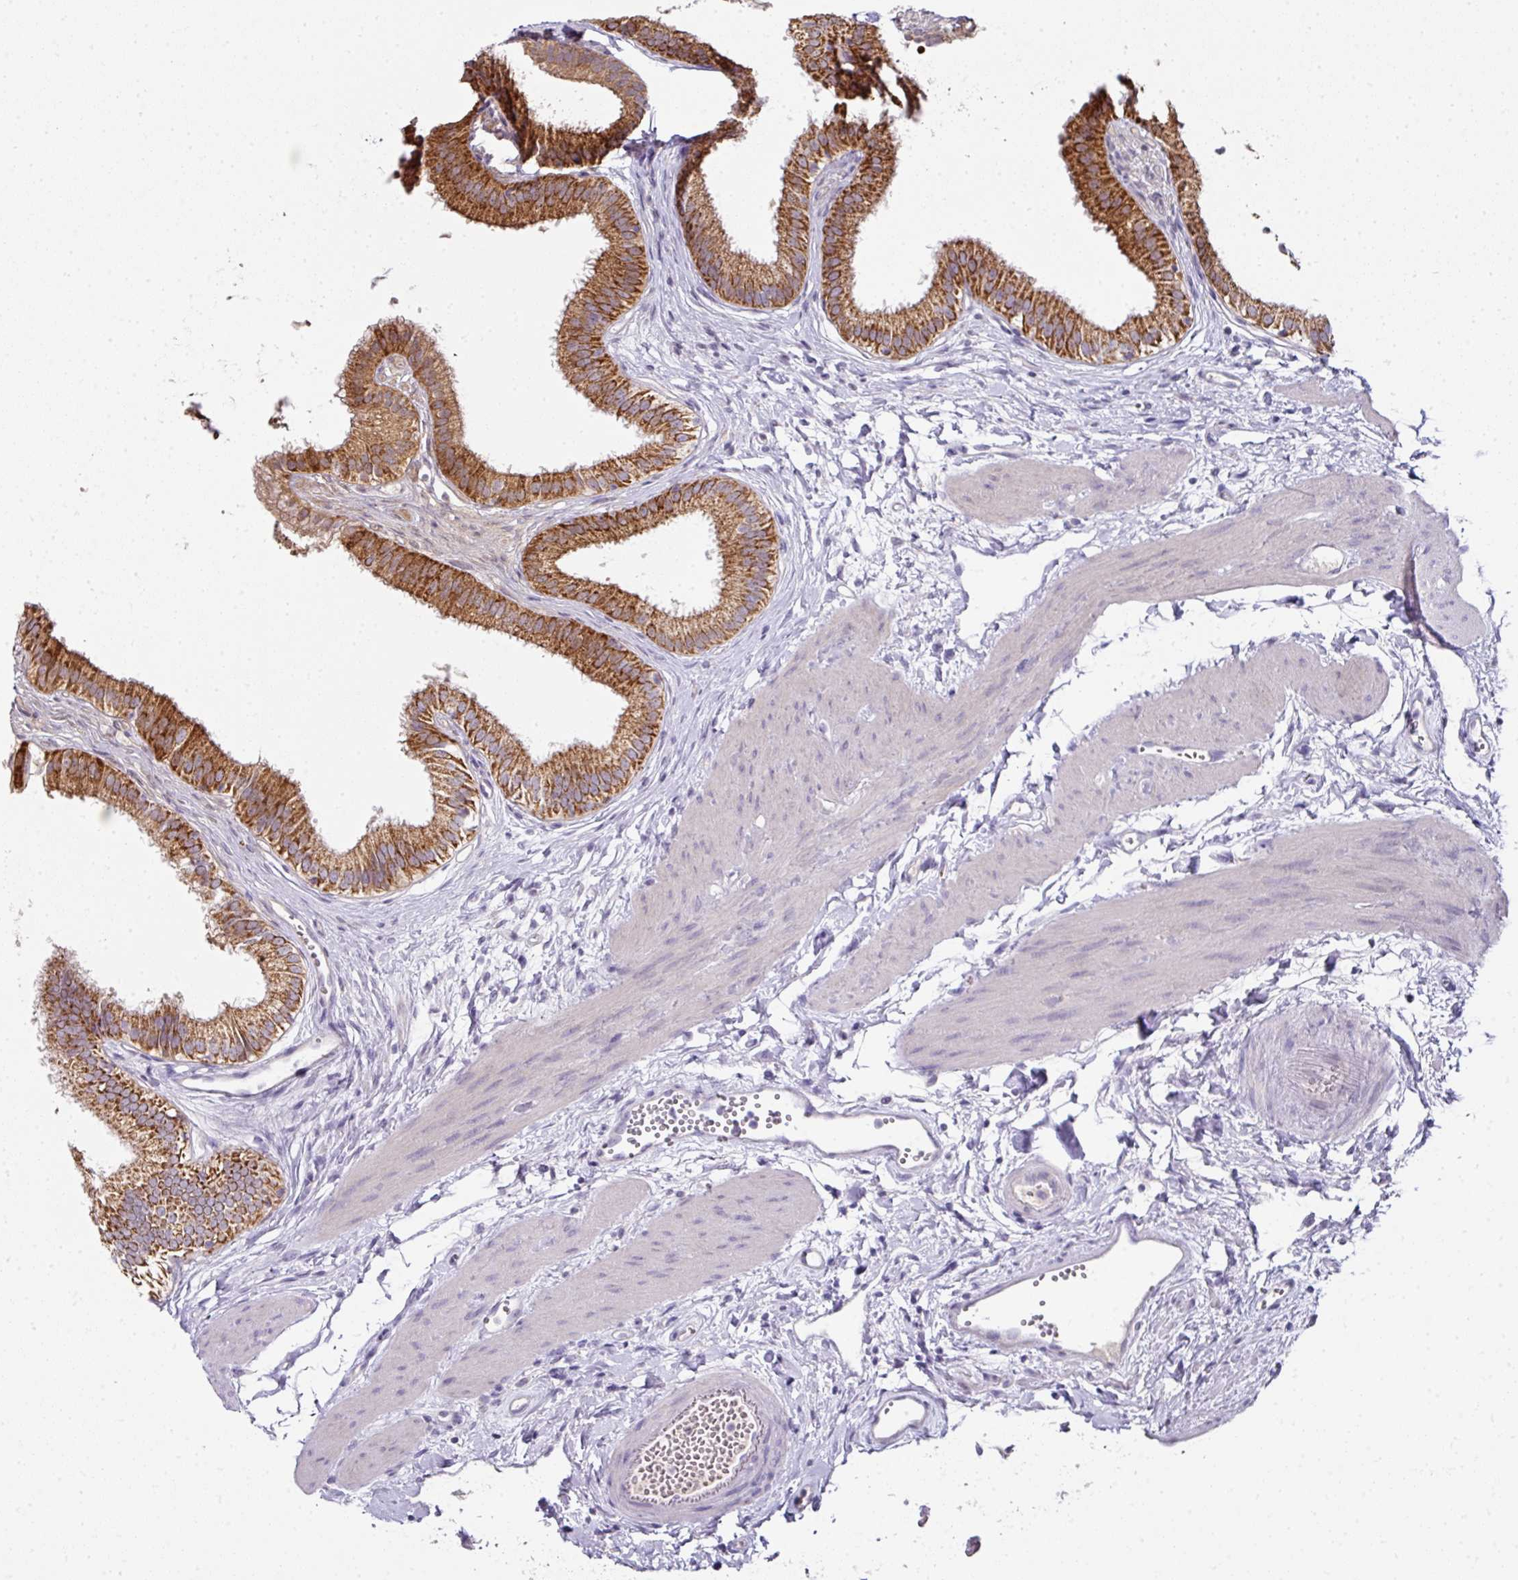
{"staining": {"intensity": "strong", "quantity": ">75%", "location": "cytoplasmic/membranous"}, "tissue": "gallbladder", "cell_type": "Glandular cells", "image_type": "normal", "snomed": [{"axis": "morphology", "description": "Normal tissue, NOS"}, {"axis": "topography", "description": "Gallbladder"}], "caption": "Gallbladder stained with a brown dye displays strong cytoplasmic/membranous positive staining in about >75% of glandular cells.", "gene": "ANKRD18A", "patient": {"sex": "female", "age": 54}}